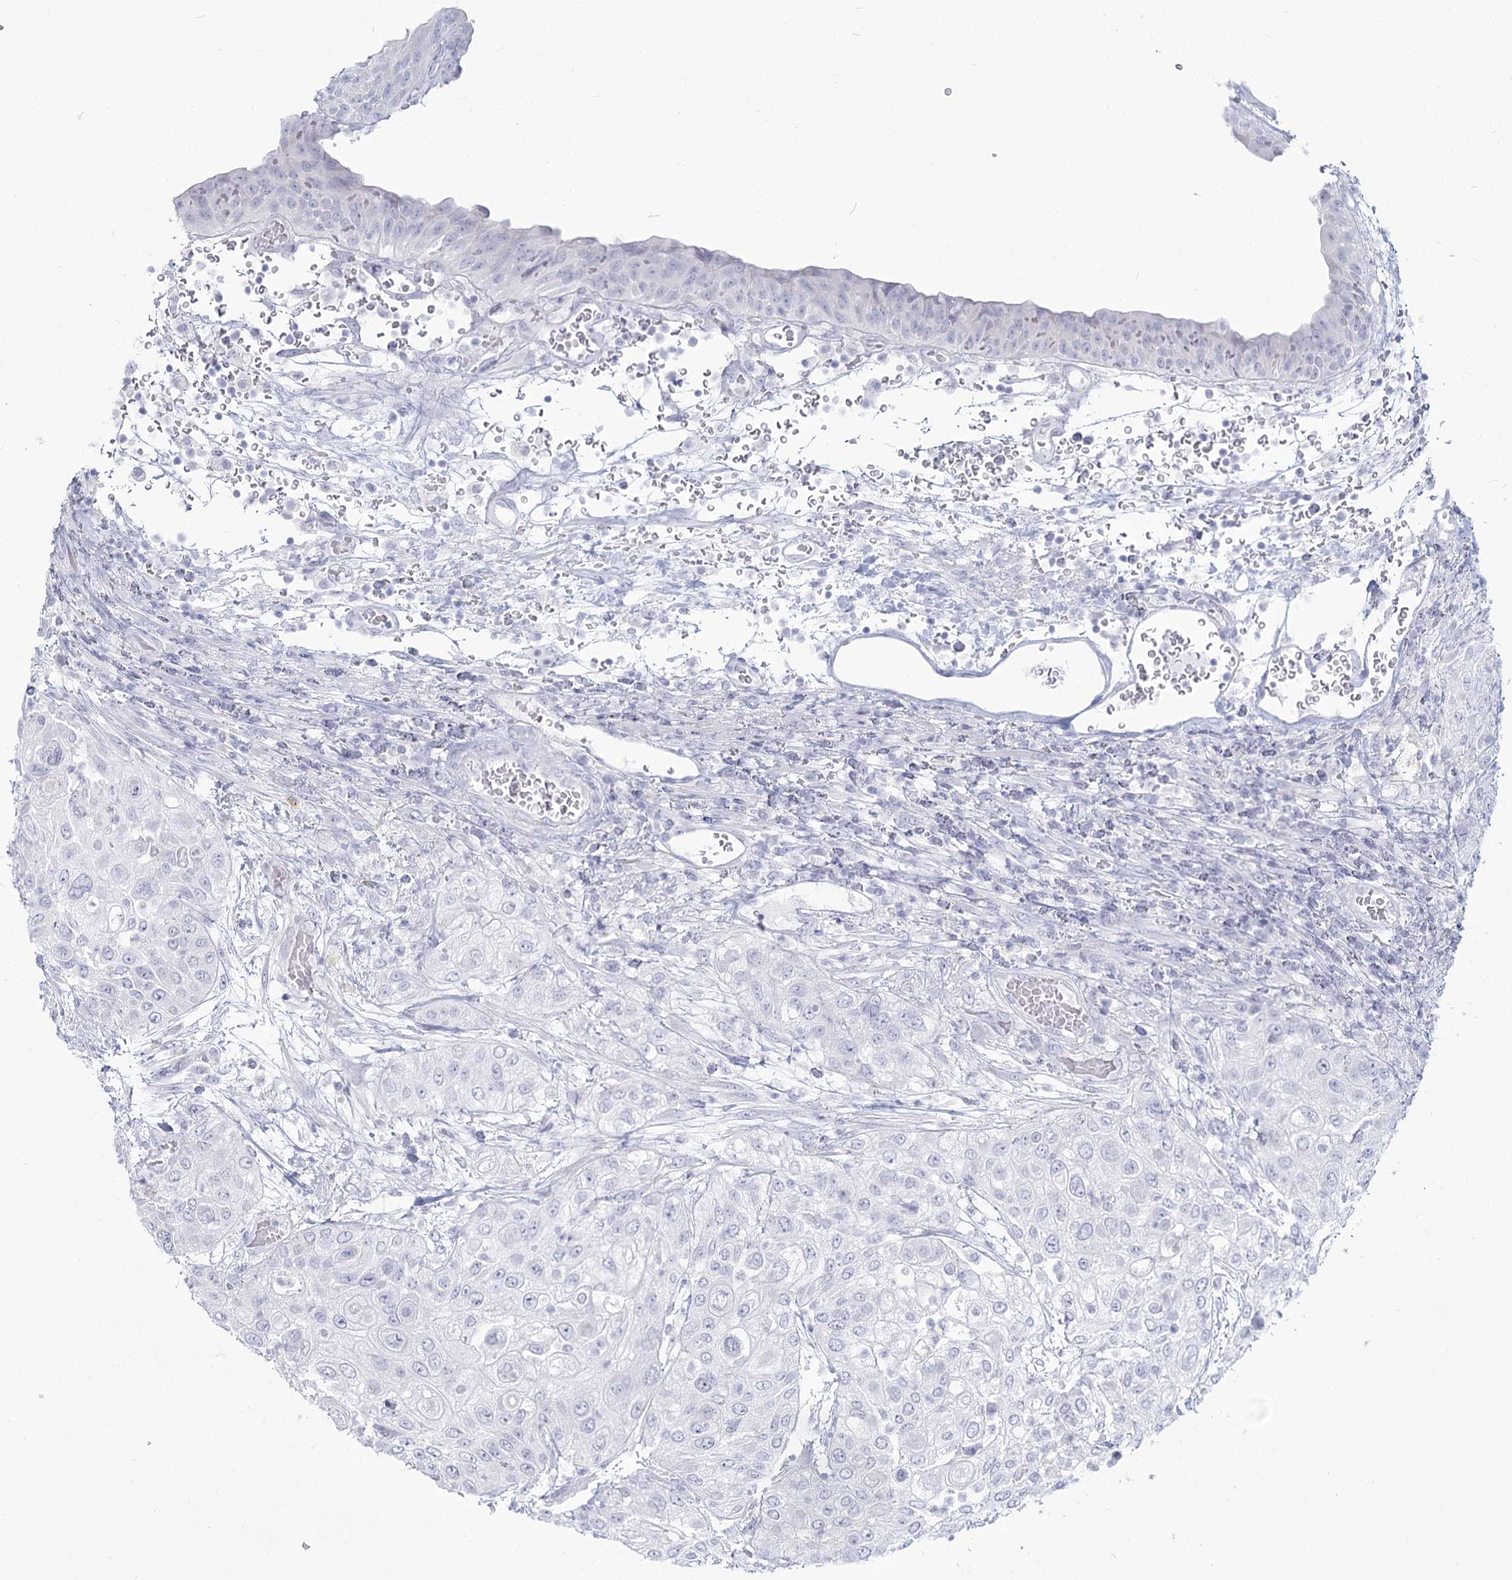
{"staining": {"intensity": "negative", "quantity": "none", "location": "none"}, "tissue": "urothelial cancer", "cell_type": "Tumor cells", "image_type": "cancer", "snomed": [{"axis": "morphology", "description": "Urothelial carcinoma, High grade"}, {"axis": "topography", "description": "Urinary bladder"}], "caption": "Immunohistochemistry (IHC) image of high-grade urothelial carcinoma stained for a protein (brown), which reveals no positivity in tumor cells.", "gene": "SLC6A19", "patient": {"sex": "female", "age": 79}}